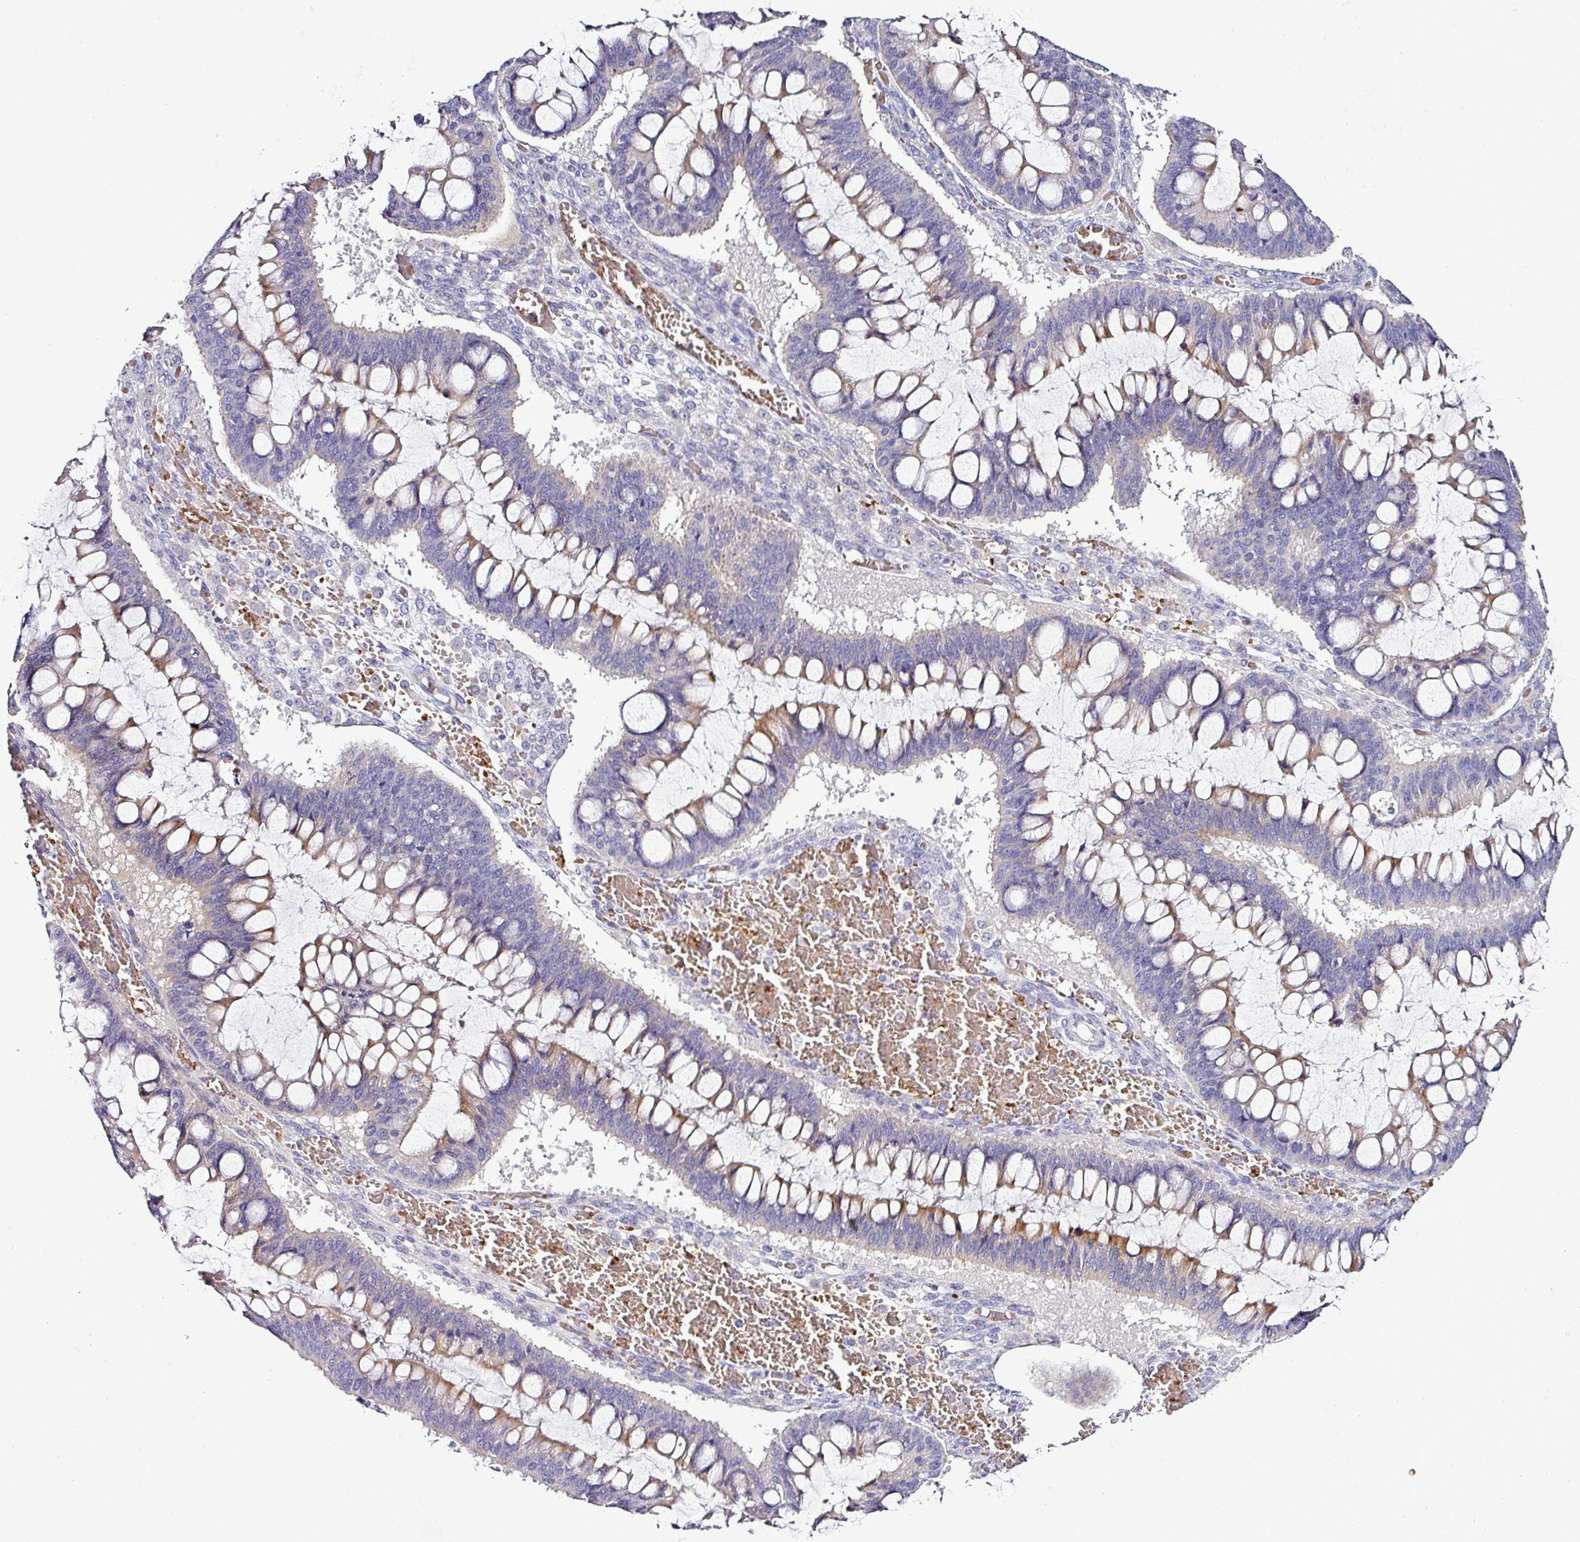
{"staining": {"intensity": "moderate", "quantity": "25%-75%", "location": "cytoplasmic/membranous"}, "tissue": "ovarian cancer", "cell_type": "Tumor cells", "image_type": "cancer", "snomed": [{"axis": "morphology", "description": "Cystadenocarcinoma, mucinous, NOS"}, {"axis": "topography", "description": "Ovary"}], "caption": "An immunohistochemistry (IHC) image of neoplastic tissue is shown. Protein staining in brown labels moderate cytoplasmic/membranous positivity in mucinous cystadenocarcinoma (ovarian) within tumor cells. The protein is shown in brown color, while the nuclei are stained blue.", "gene": "NAPSA", "patient": {"sex": "female", "age": 73}}